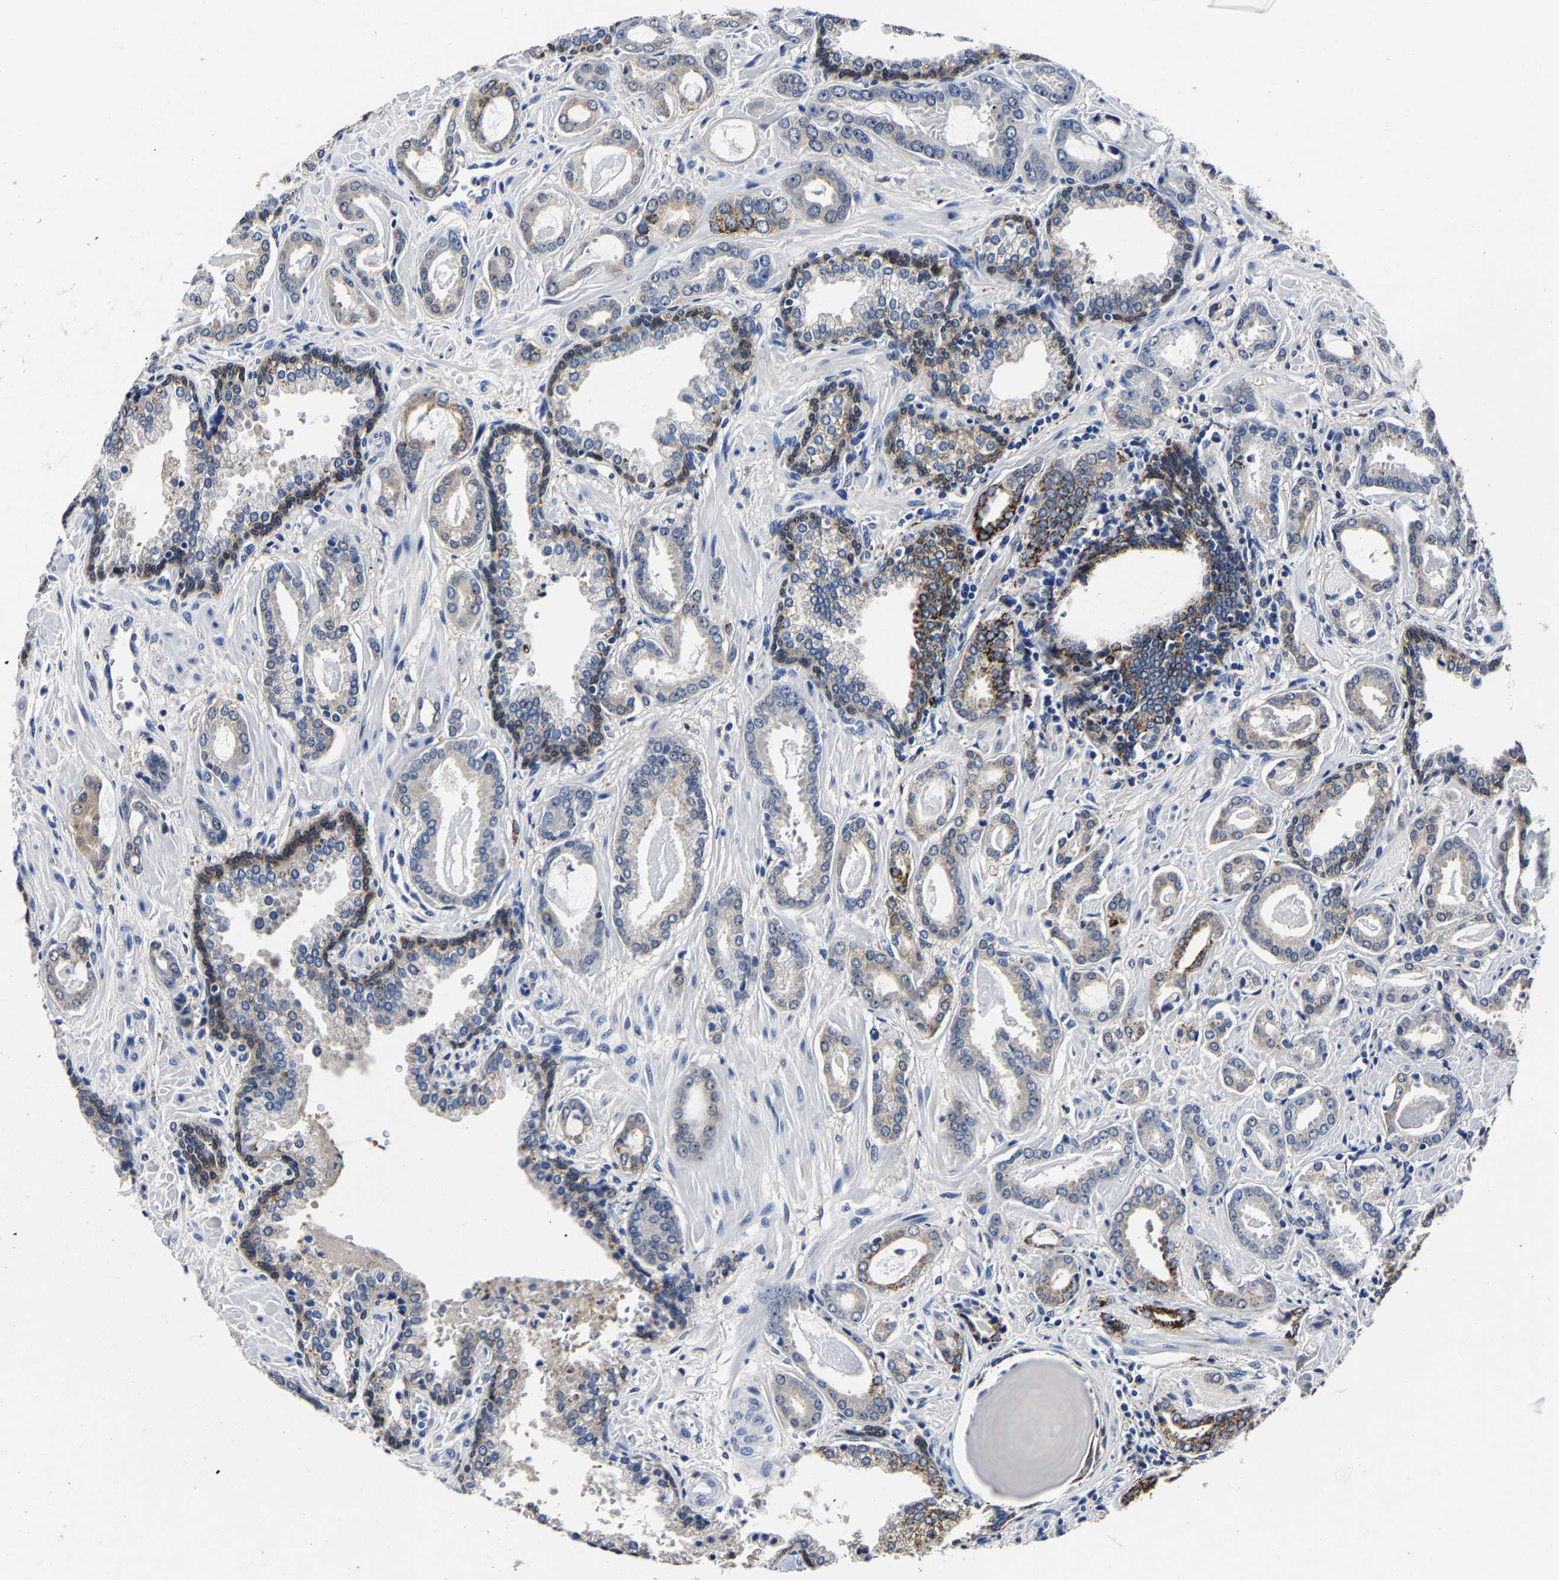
{"staining": {"intensity": "negative", "quantity": "none", "location": "none"}, "tissue": "prostate cancer", "cell_type": "Tumor cells", "image_type": "cancer", "snomed": [{"axis": "morphology", "description": "Adenocarcinoma, Low grade"}, {"axis": "topography", "description": "Prostate"}], "caption": "DAB (3,3'-diaminobenzidine) immunohistochemical staining of human prostate cancer shows no significant staining in tumor cells. (DAB (3,3'-diaminobenzidine) immunohistochemistry (IHC), high magnification).", "gene": "PSPH", "patient": {"sex": "male", "age": 53}}